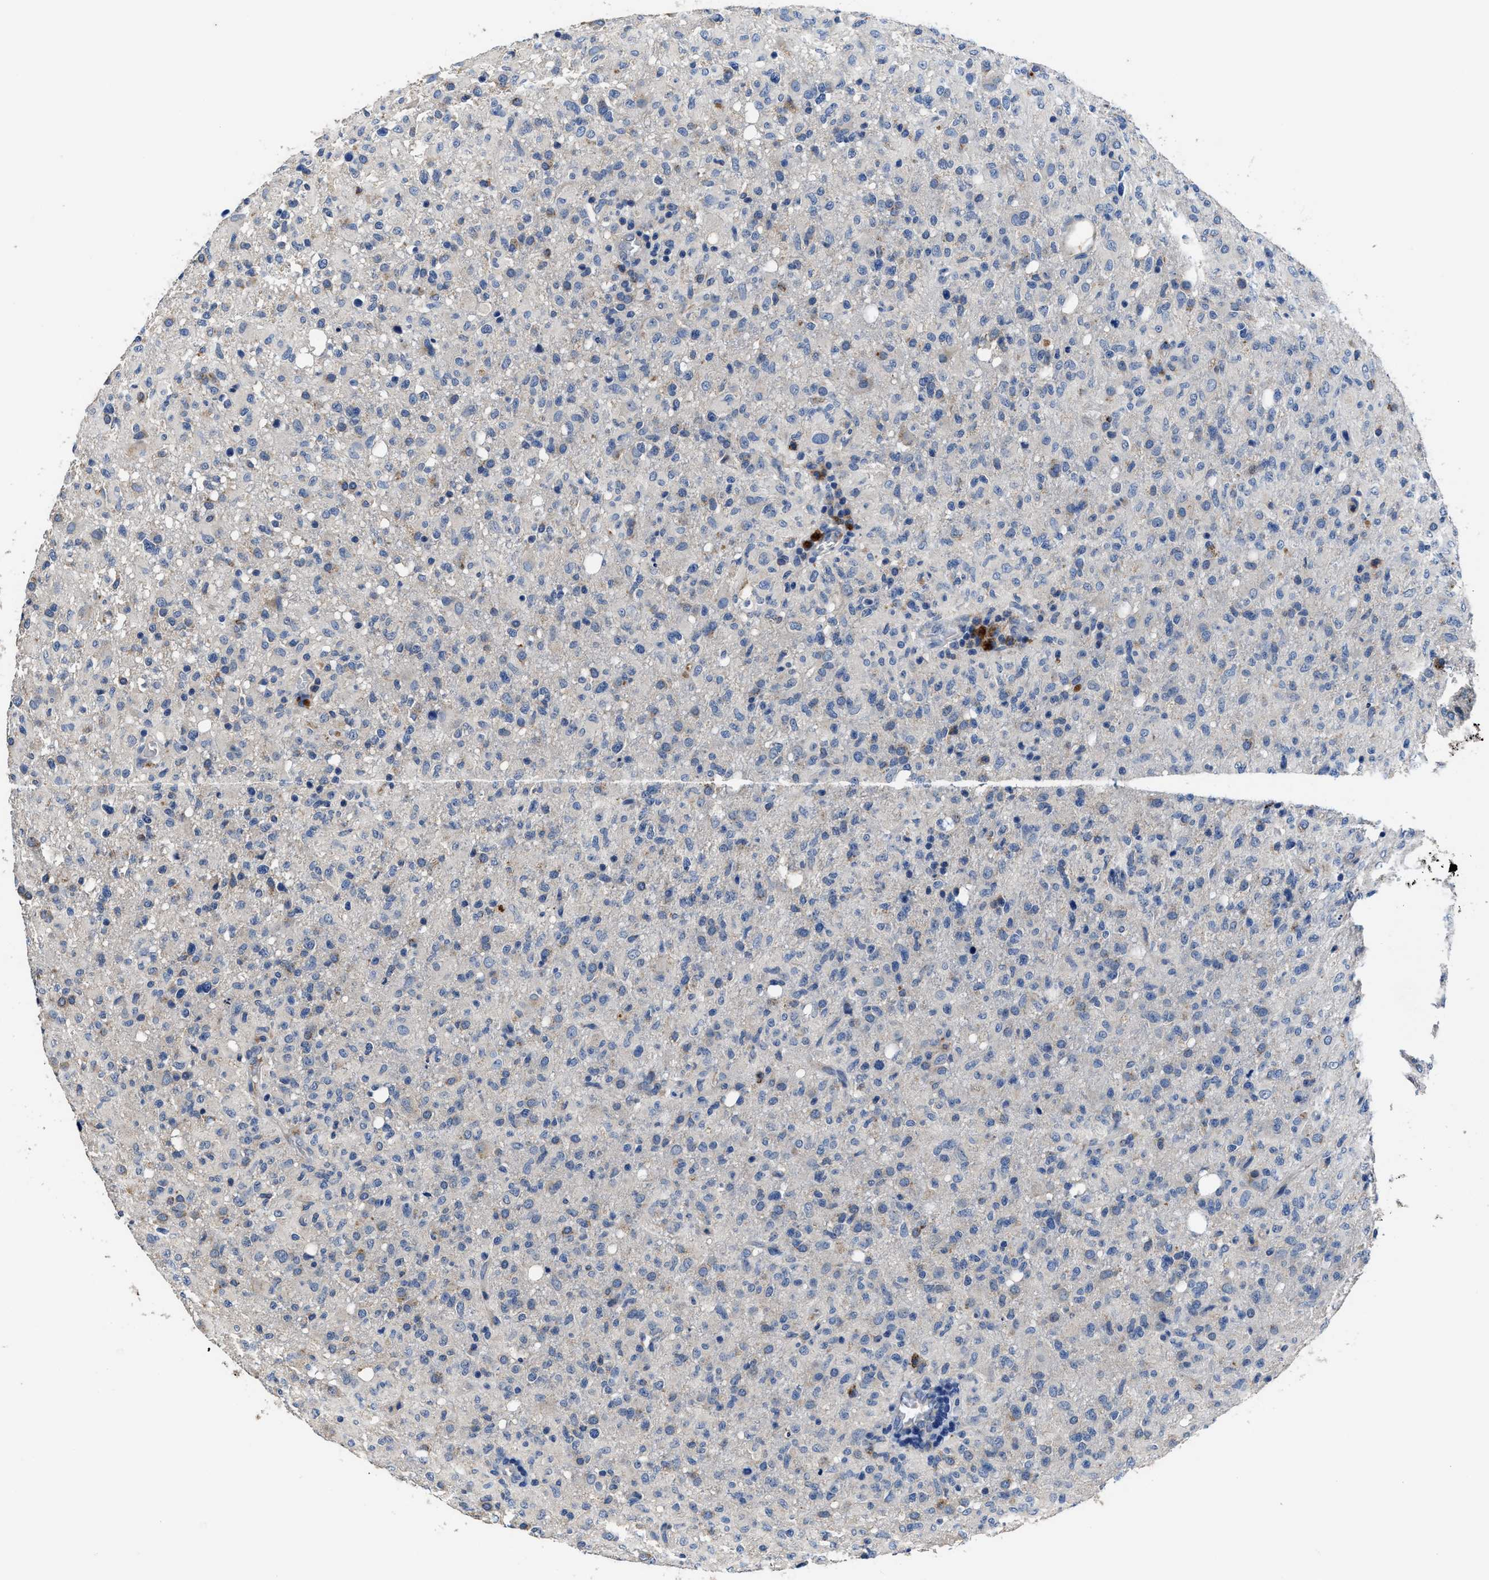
{"staining": {"intensity": "negative", "quantity": "none", "location": "none"}, "tissue": "glioma", "cell_type": "Tumor cells", "image_type": "cancer", "snomed": [{"axis": "morphology", "description": "Glioma, malignant, High grade"}, {"axis": "topography", "description": "Brain"}], "caption": "Immunohistochemistry (IHC) of human glioma shows no expression in tumor cells. (DAB immunohistochemistry (IHC) with hematoxylin counter stain).", "gene": "UBR4", "patient": {"sex": "female", "age": 57}}